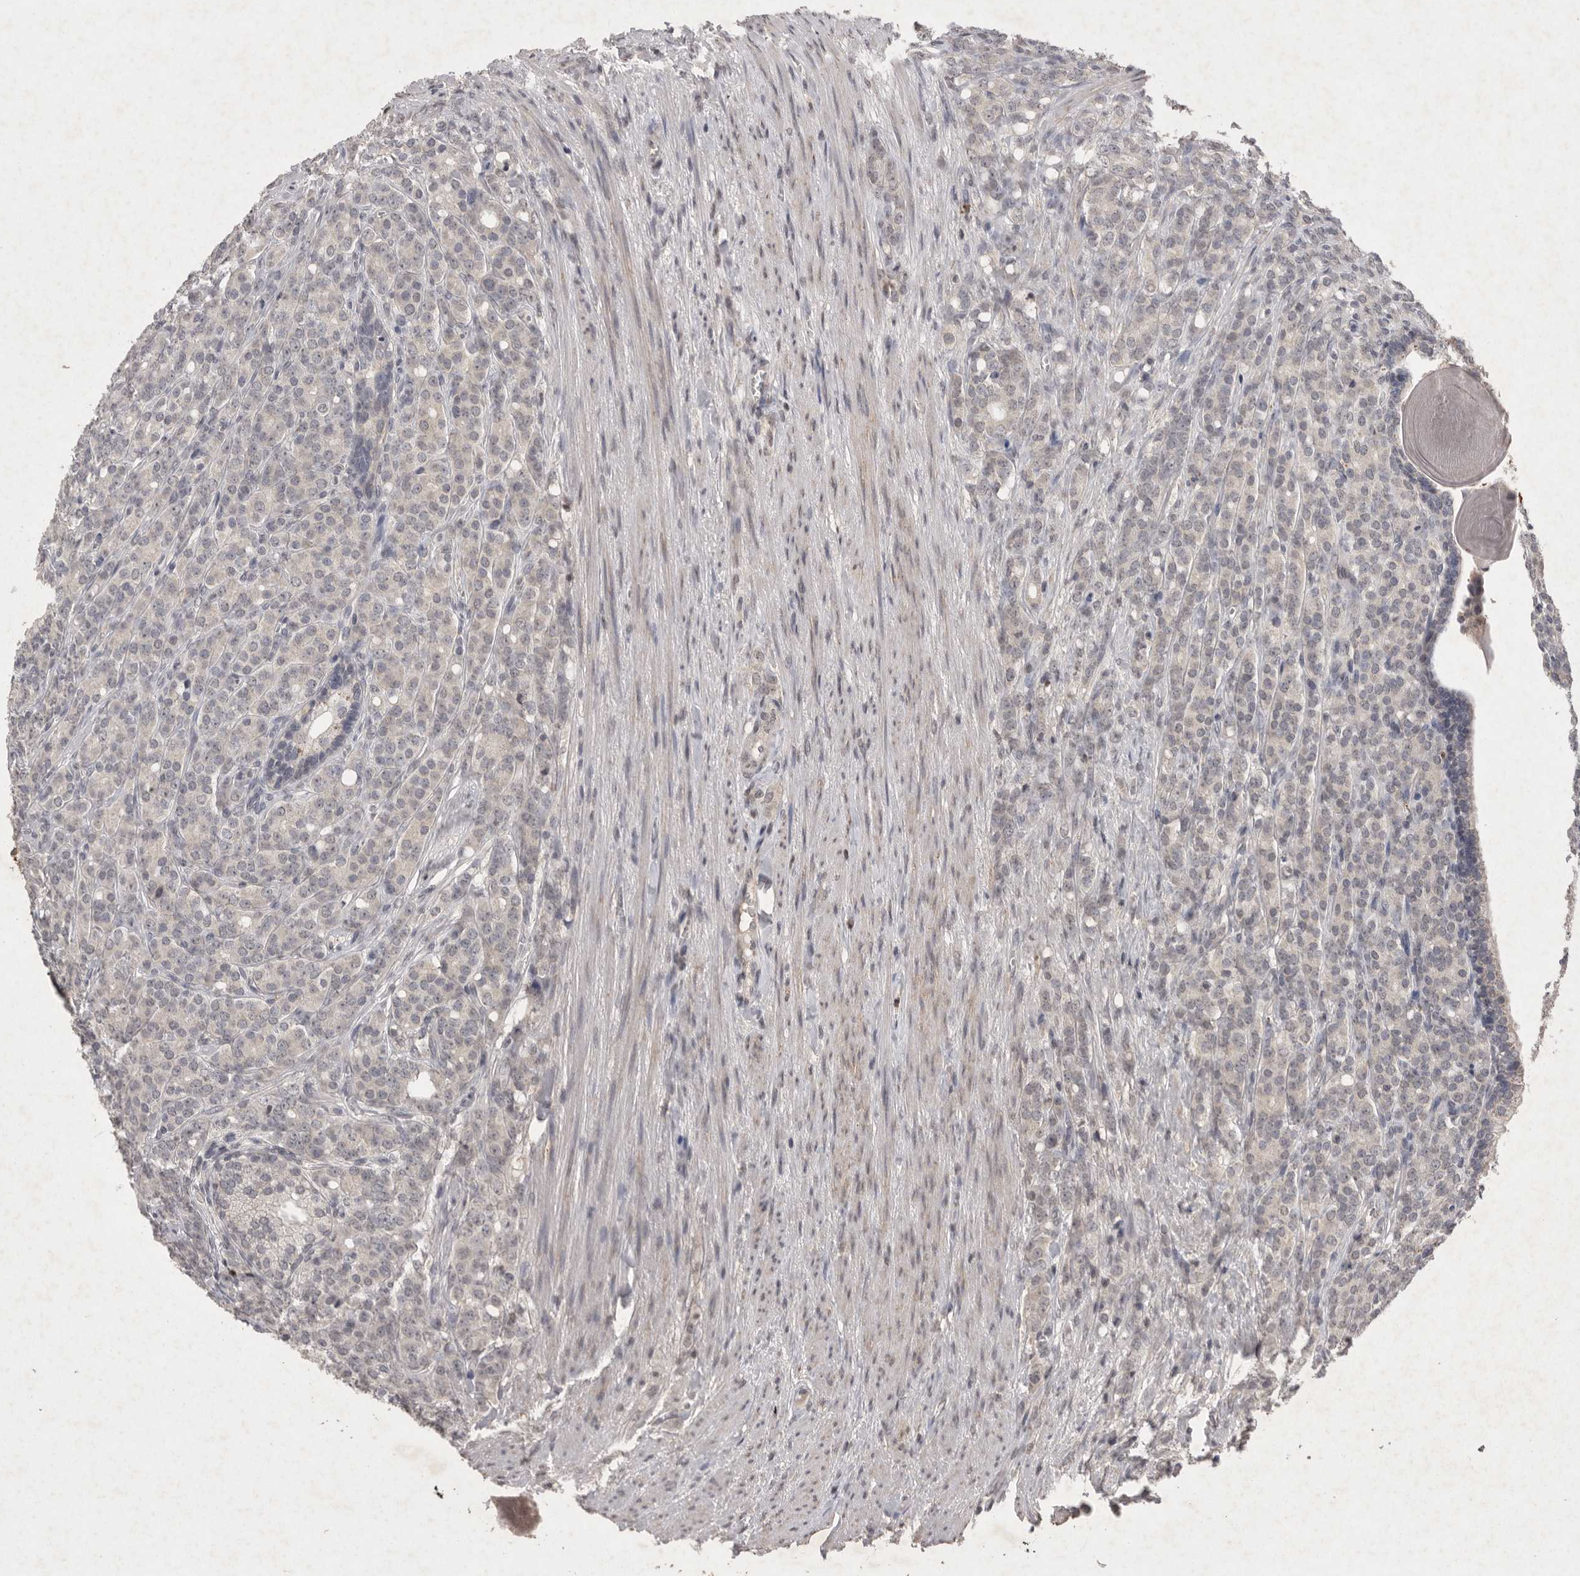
{"staining": {"intensity": "negative", "quantity": "none", "location": "none"}, "tissue": "prostate cancer", "cell_type": "Tumor cells", "image_type": "cancer", "snomed": [{"axis": "morphology", "description": "Adenocarcinoma, High grade"}, {"axis": "topography", "description": "Prostate"}], "caption": "IHC micrograph of neoplastic tissue: high-grade adenocarcinoma (prostate) stained with DAB shows no significant protein staining in tumor cells.", "gene": "APLNR", "patient": {"sex": "male", "age": 62}}